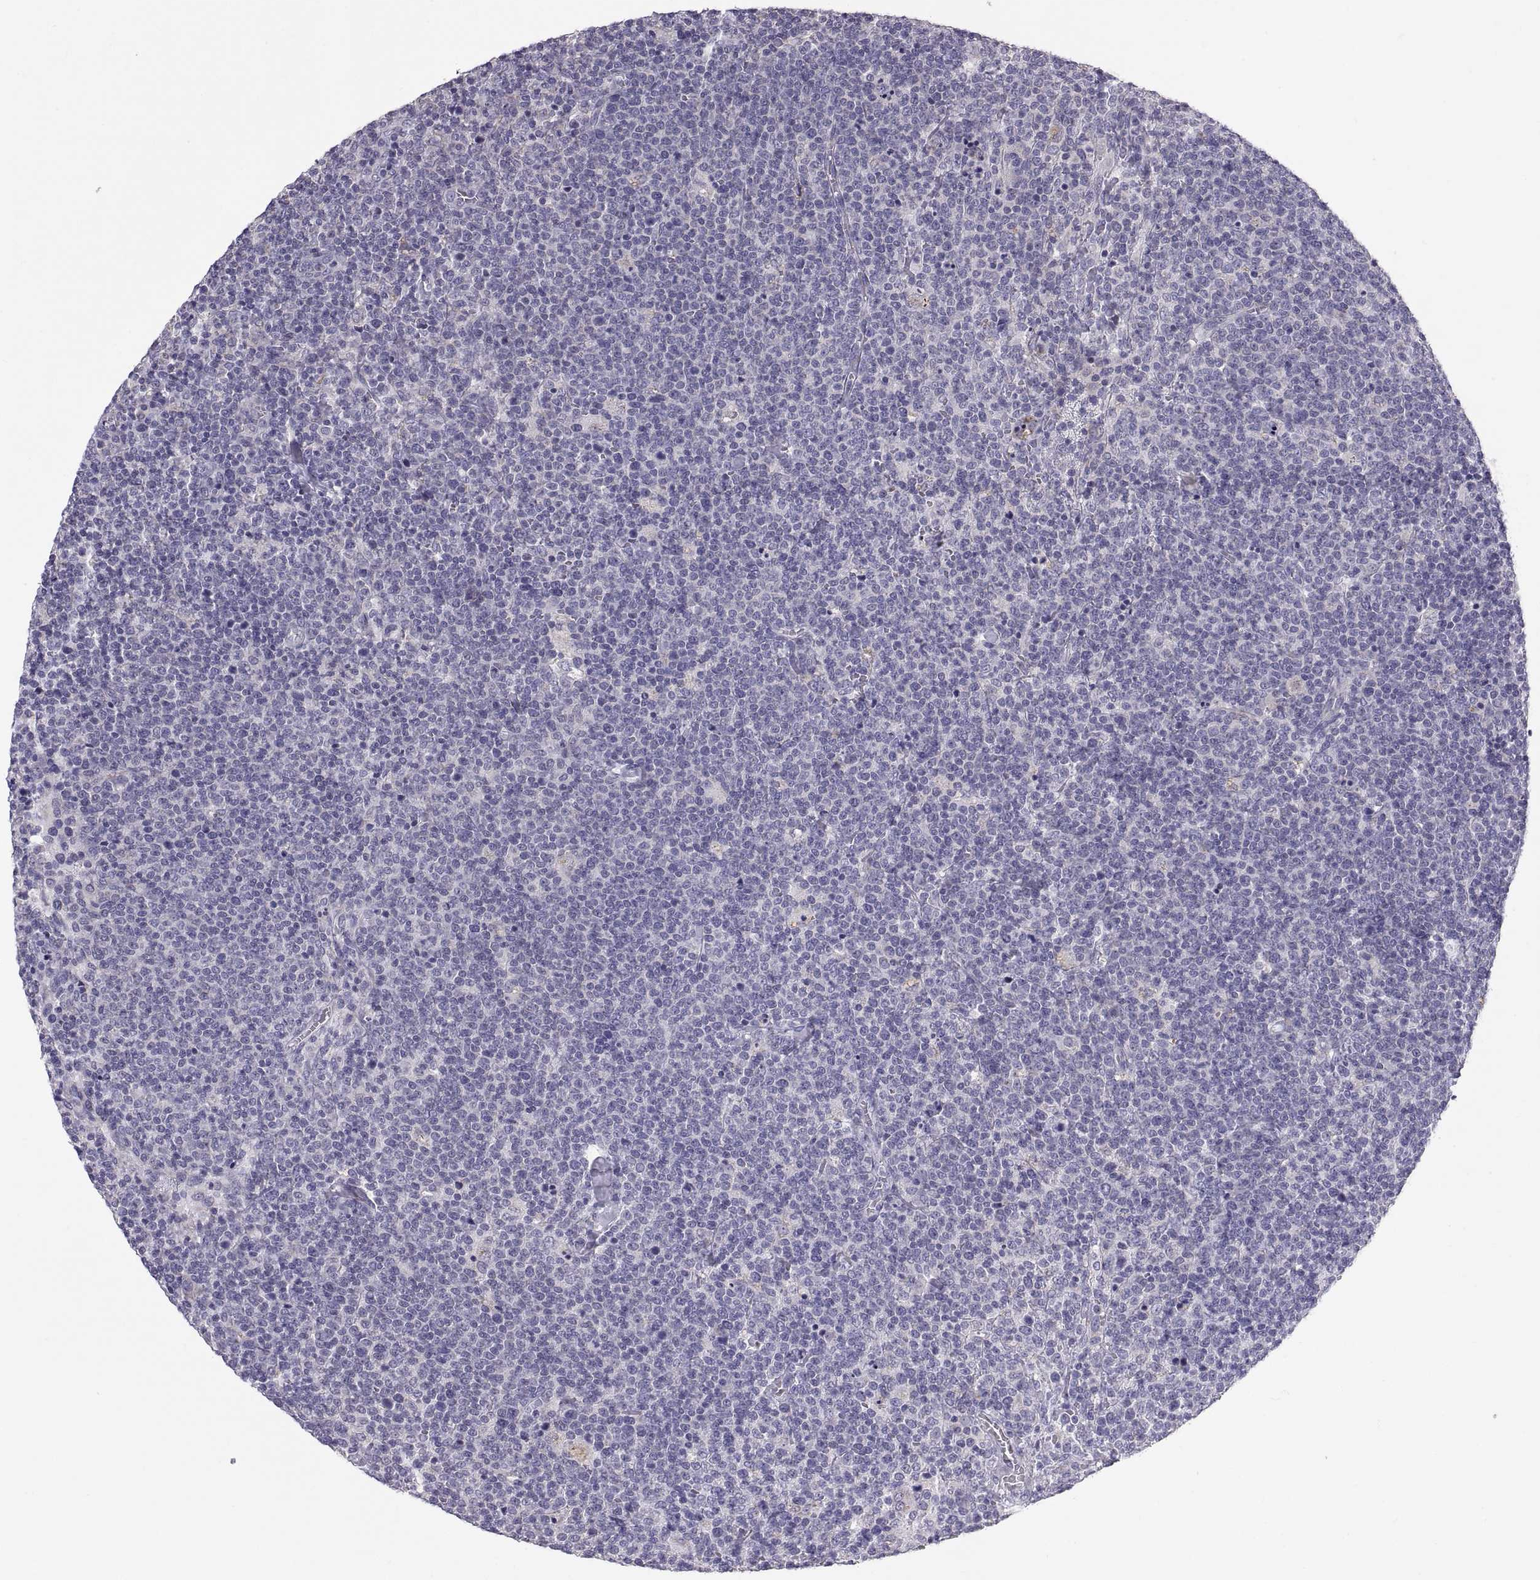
{"staining": {"intensity": "negative", "quantity": "none", "location": "none"}, "tissue": "lymphoma", "cell_type": "Tumor cells", "image_type": "cancer", "snomed": [{"axis": "morphology", "description": "Malignant lymphoma, non-Hodgkin's type, High grade"}, {"axis": "topography", "description": "Lymph node"}], "caption": "A high-resolution image shows immunohistochemistry staining of lymphoma, which shows no significant expression in tumor cells.", "gene": "TNNC1", "patient": {"sex": "male", "age": 61}}